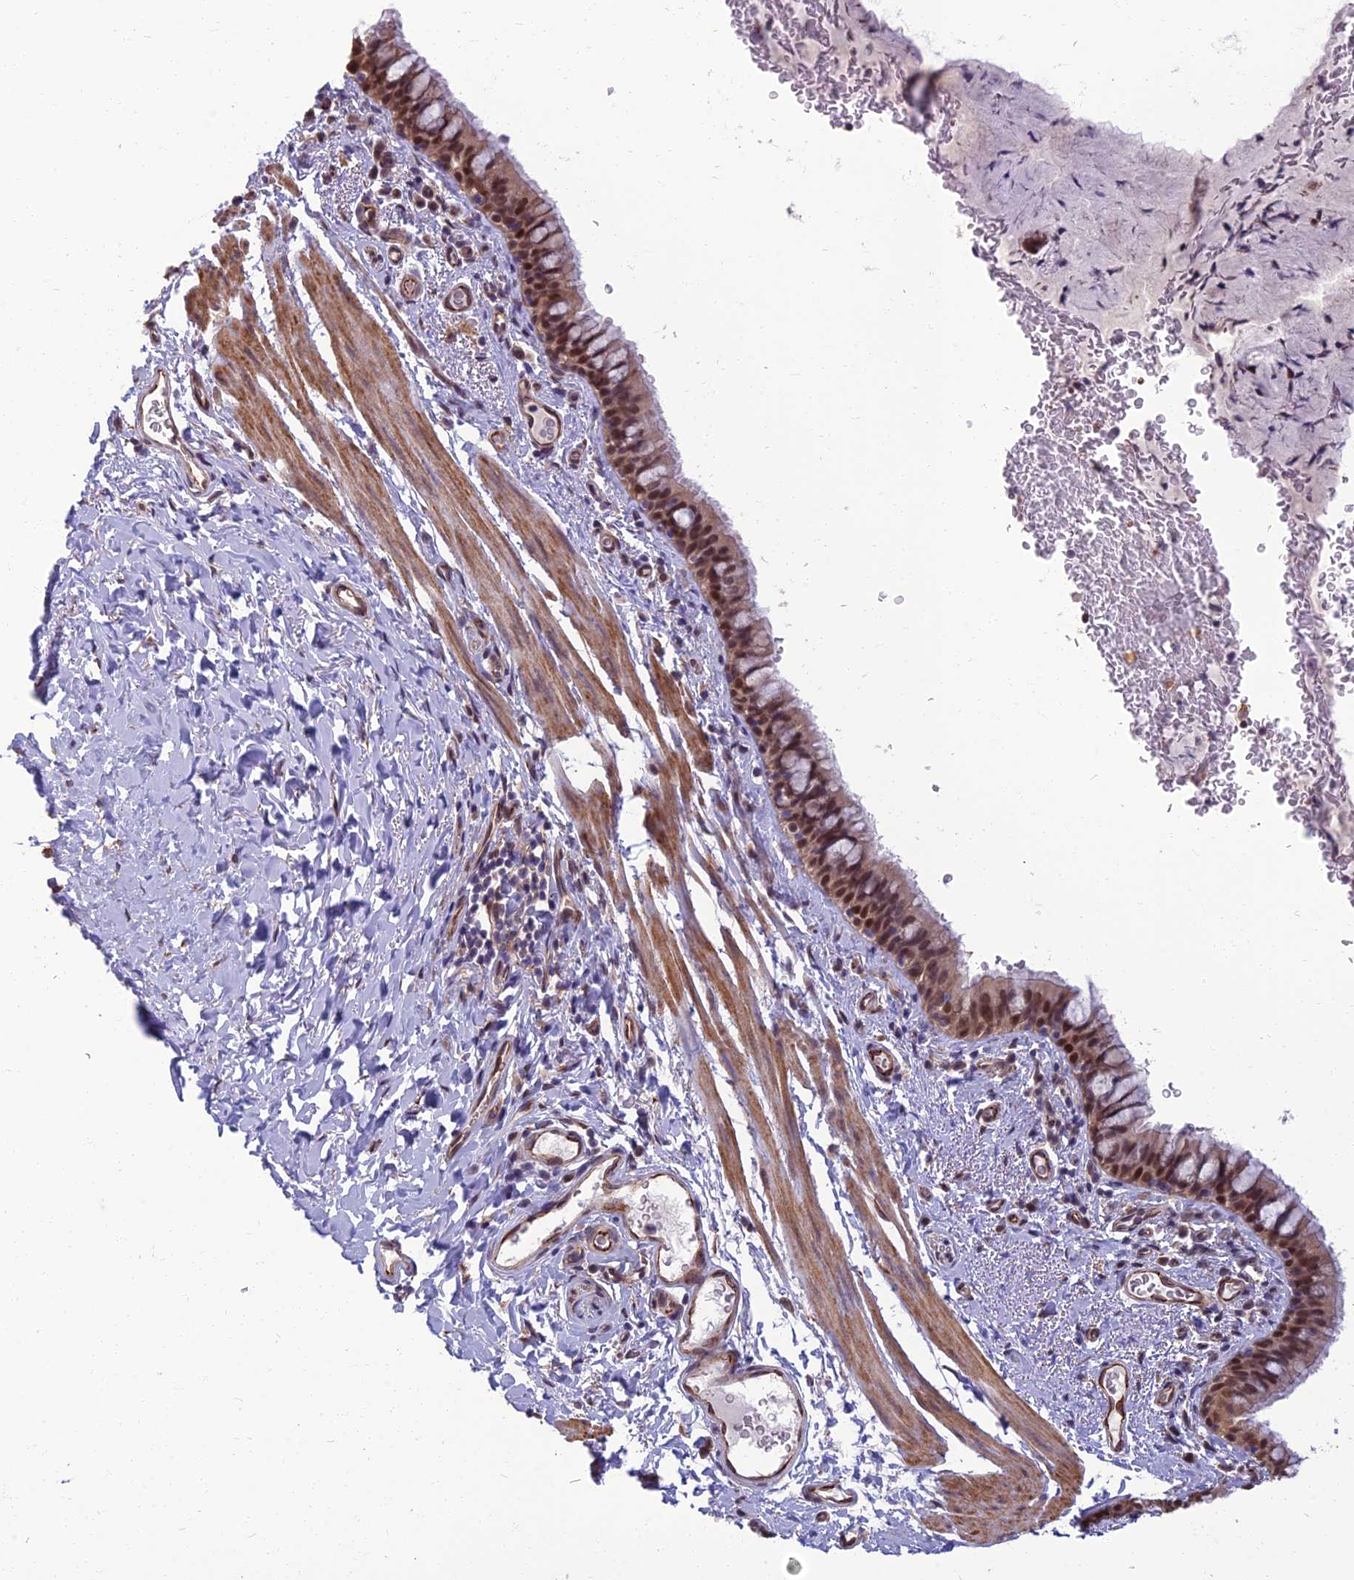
{"staining": {"intensity": "moderate", "quantity": ">75%", "location": "nuclear"}, "tissue": "bronchus", "cell_type": "Respiratory epithelial cells", "image_type": "normal", "snomed": [{"axis": "morphology", "description": "Normal tissue, NOS"}, {"axis": "topography", "description": "Cartilage tissue"}, {"axis": "topography", "description": "Bronchus"}], "caption": "Immunohistochemistry (IHC) photomicrograph of unremarkable human bronchus stained for a protein (brown), which displays medium levels of moderate nuclear positivity in approximately >75% of respiratory epithelial cells.", "gene": "NR4A3", "patient": {"sex": "female", "age": 36}}